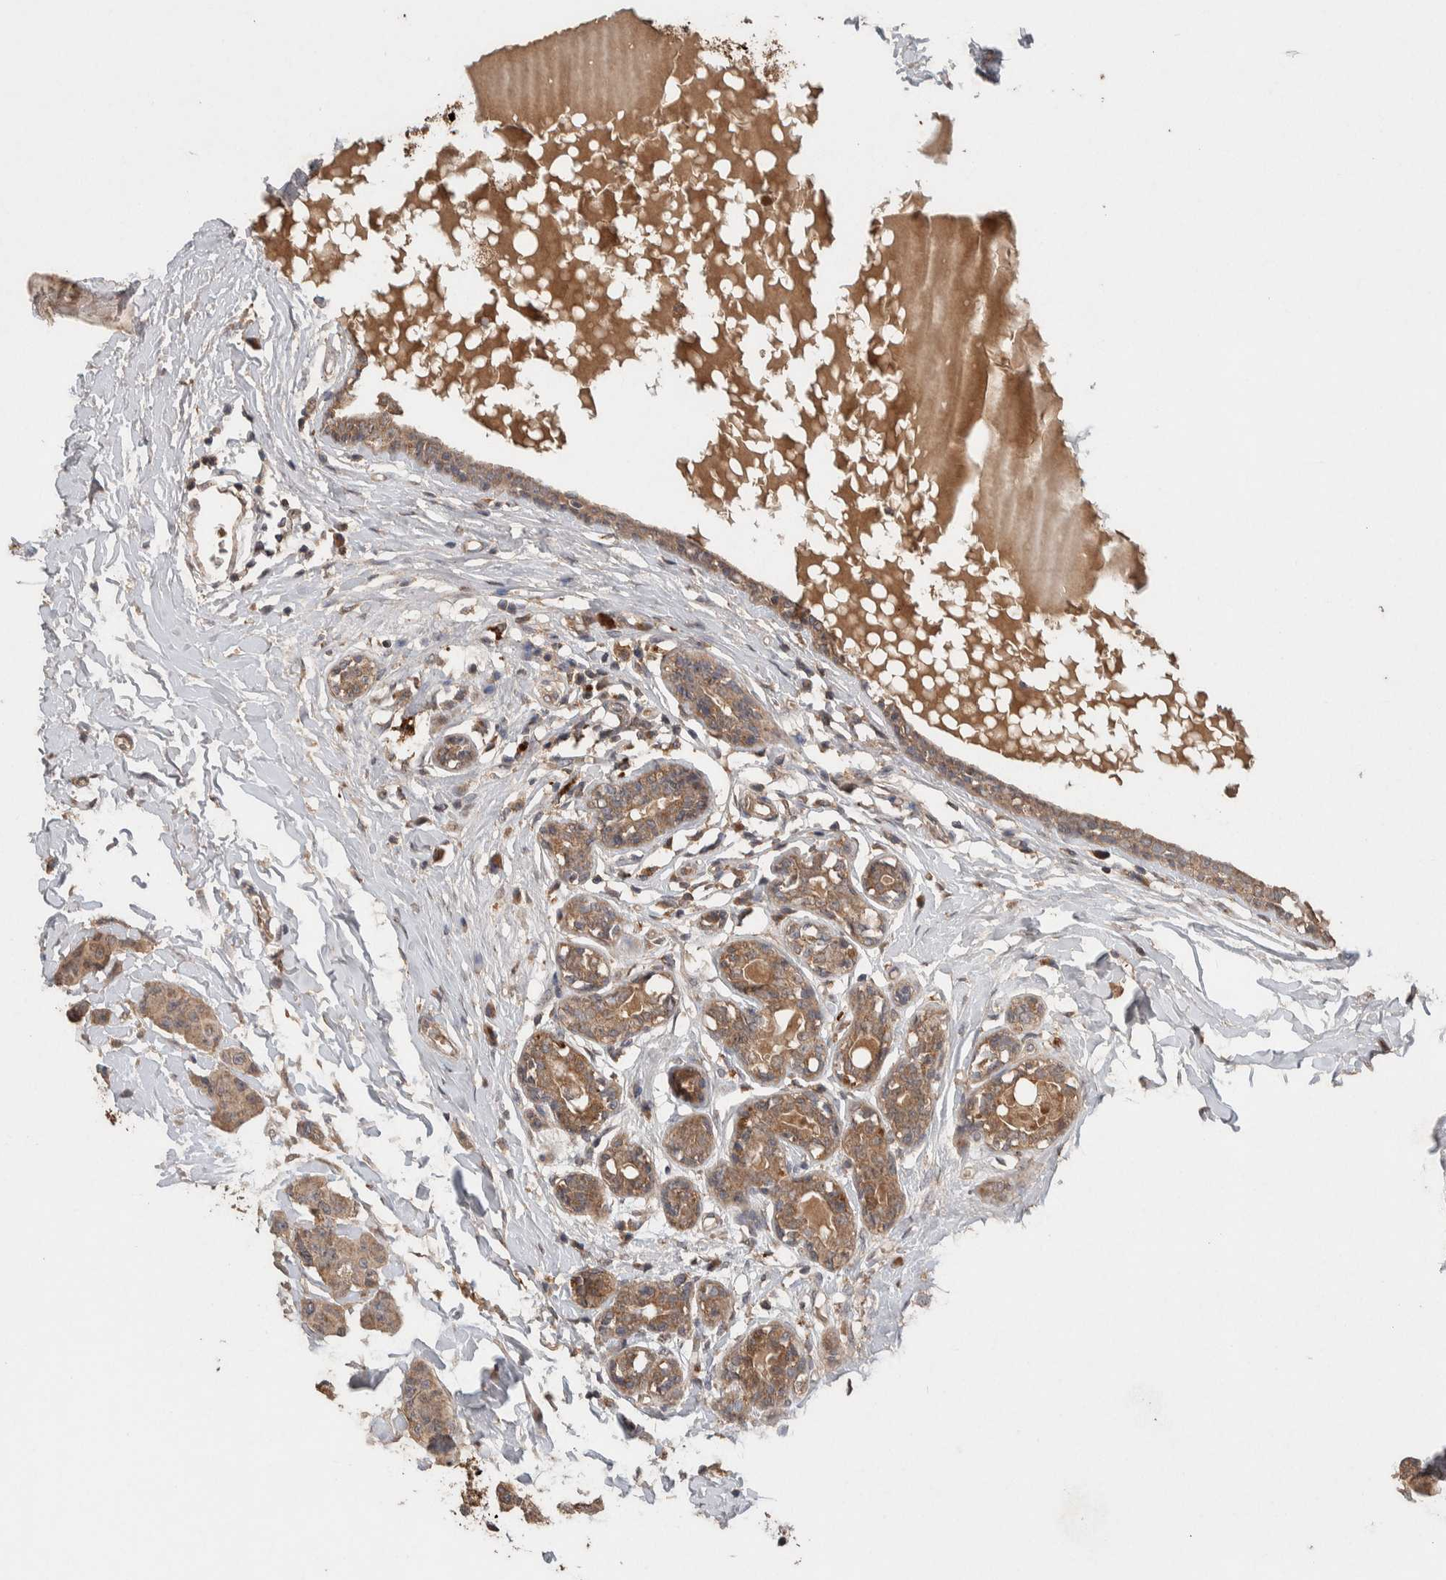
{"staining": {"intensity": "weak", "quantity": ">75%", "location": "cytoplasmic/membranous"}, "tissue": "breast cancer", "cell_type": "Tumor cells", "image_type": "cancer", "snomed": [{"axis": "morphology", "description": "Normal tissue, NOS"}, {"axis": "morphology", "description": "Duct carcinoma"}, {"axis": "topography", "description": "Breast"}], "caption": "Human invasive ductal carcinoma (breast) stained with a protein marker shows weak staining in tumor cells.", "gene": "KCNJ5", "patient": {"sex": "female", "age": 40}}